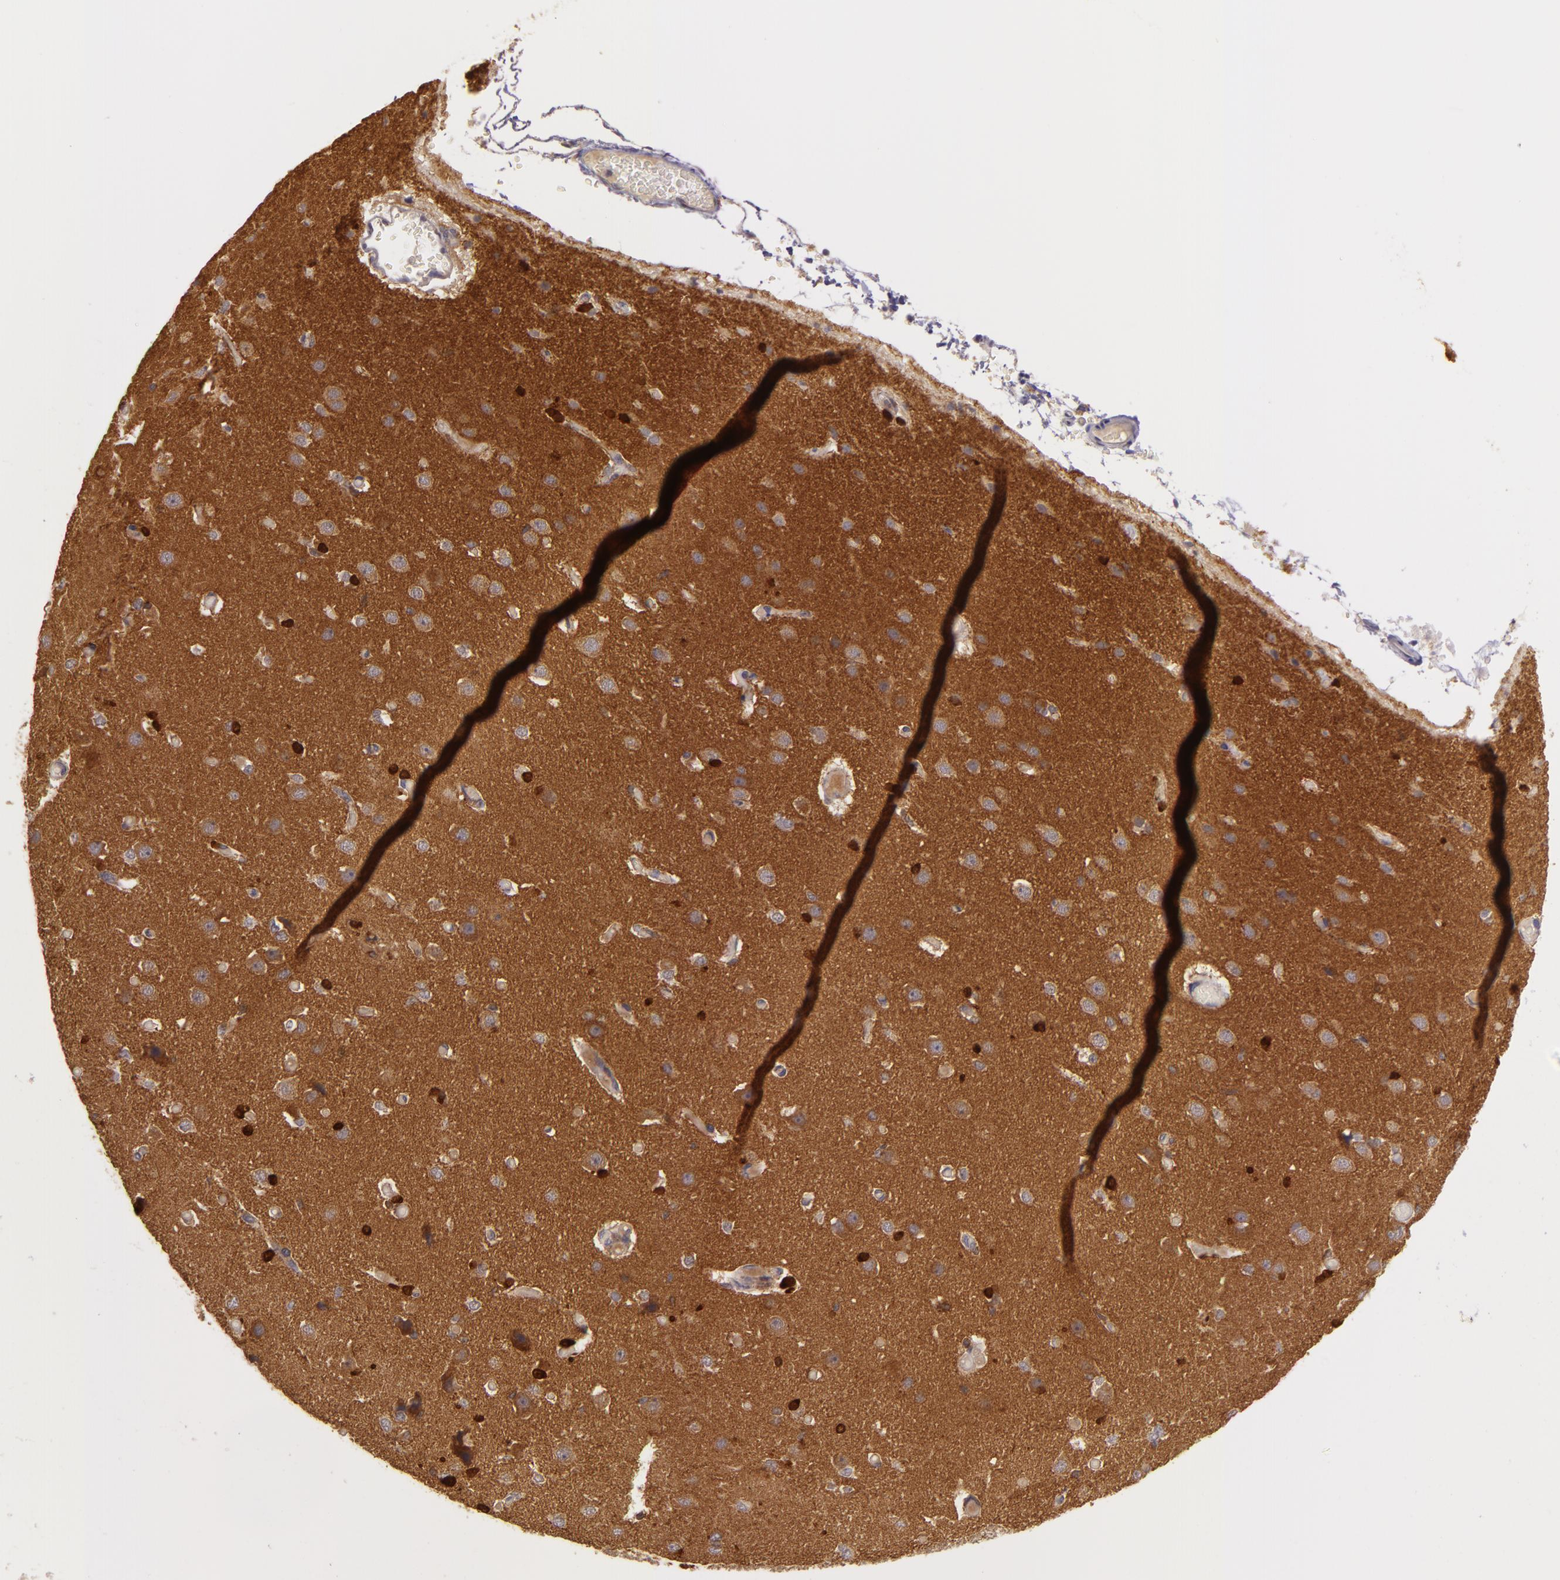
{"staining": {"intensity": "weak", "quantity": "25%-75%", "location": "cytoplasmic/membranous"}, "tissue": "cerebral cortex", "cell_type": "Endothelial cells", "image_type": "normal", "snomed": [{"axis": "morphology", "description": "Normal tissue, NOS"}, {"axis": "morphology", "description": "Glioma, malignant, High grade"}, {"axis": "topography", "description": "Cerebral cortex"}], "caption": "Immunohistochemical staining of normal cerebral cortex reveals 25%-75% levels of weak cytoplasmic/membranous protein expression in approximately 25%-75% of endothelial cells.", "gene": "PPP1R3F", "patient": {"sex": "male", "age": 77}}